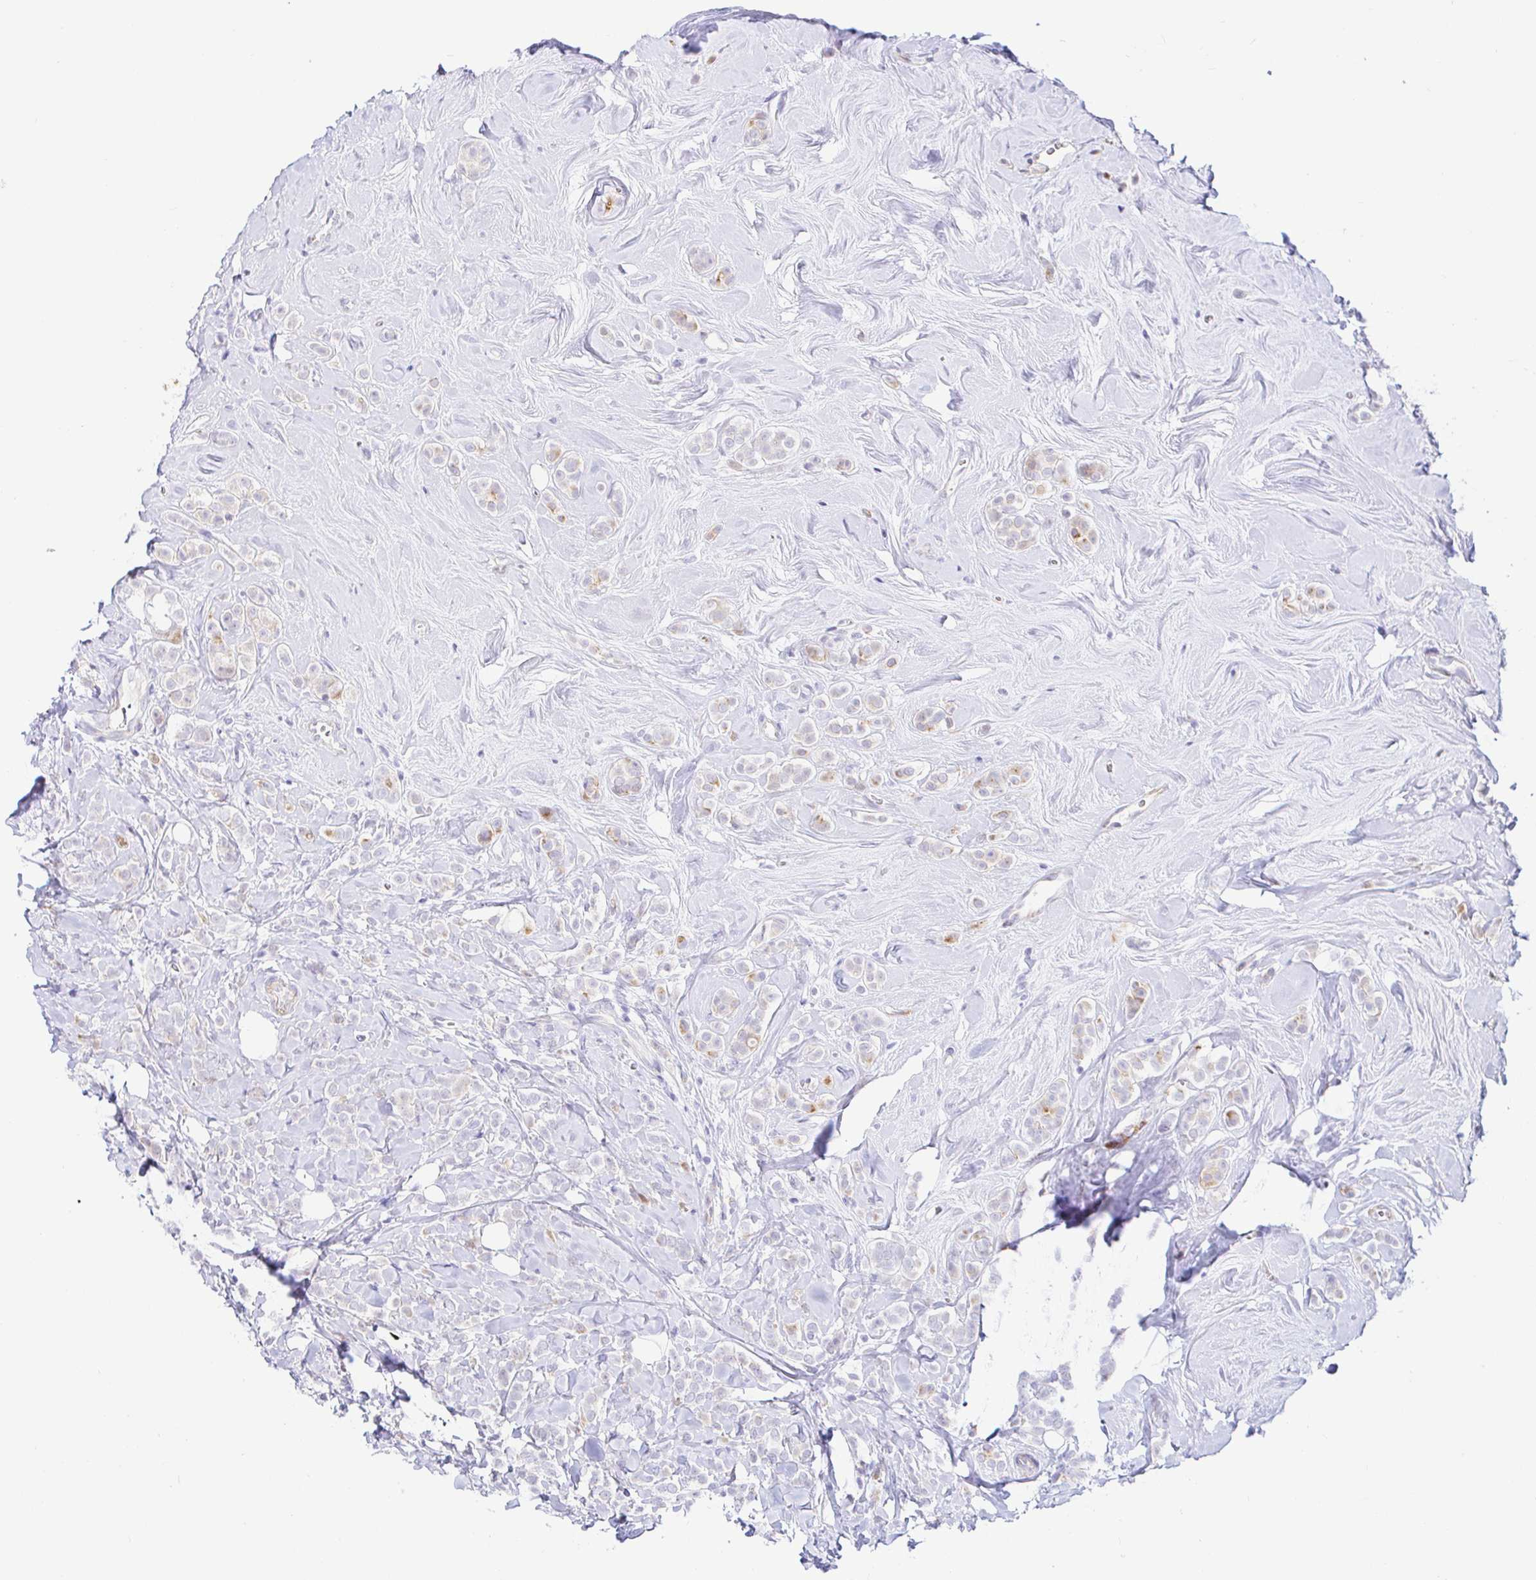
{"staining": {"intensity": "weak", "quantity": "25%-75%", "location": "cytoplasmic/membranous"}, "tissue": "breast cancer", "cell_type": "Tumor cells", "image_type": "cancer", "snomed": [{"axis": "morphology", "description": "Lobular carcinoma"}, {"axis": "topography", "description": "Breast"}], "caption": "The immunohistochemical stain highlights weak cytoplasmic/membranous staining in tumor cells of lobular carcinoma (breast) tissue.", "gene": "PINLYP", "patient": {"sex": "female", "age": 49}}